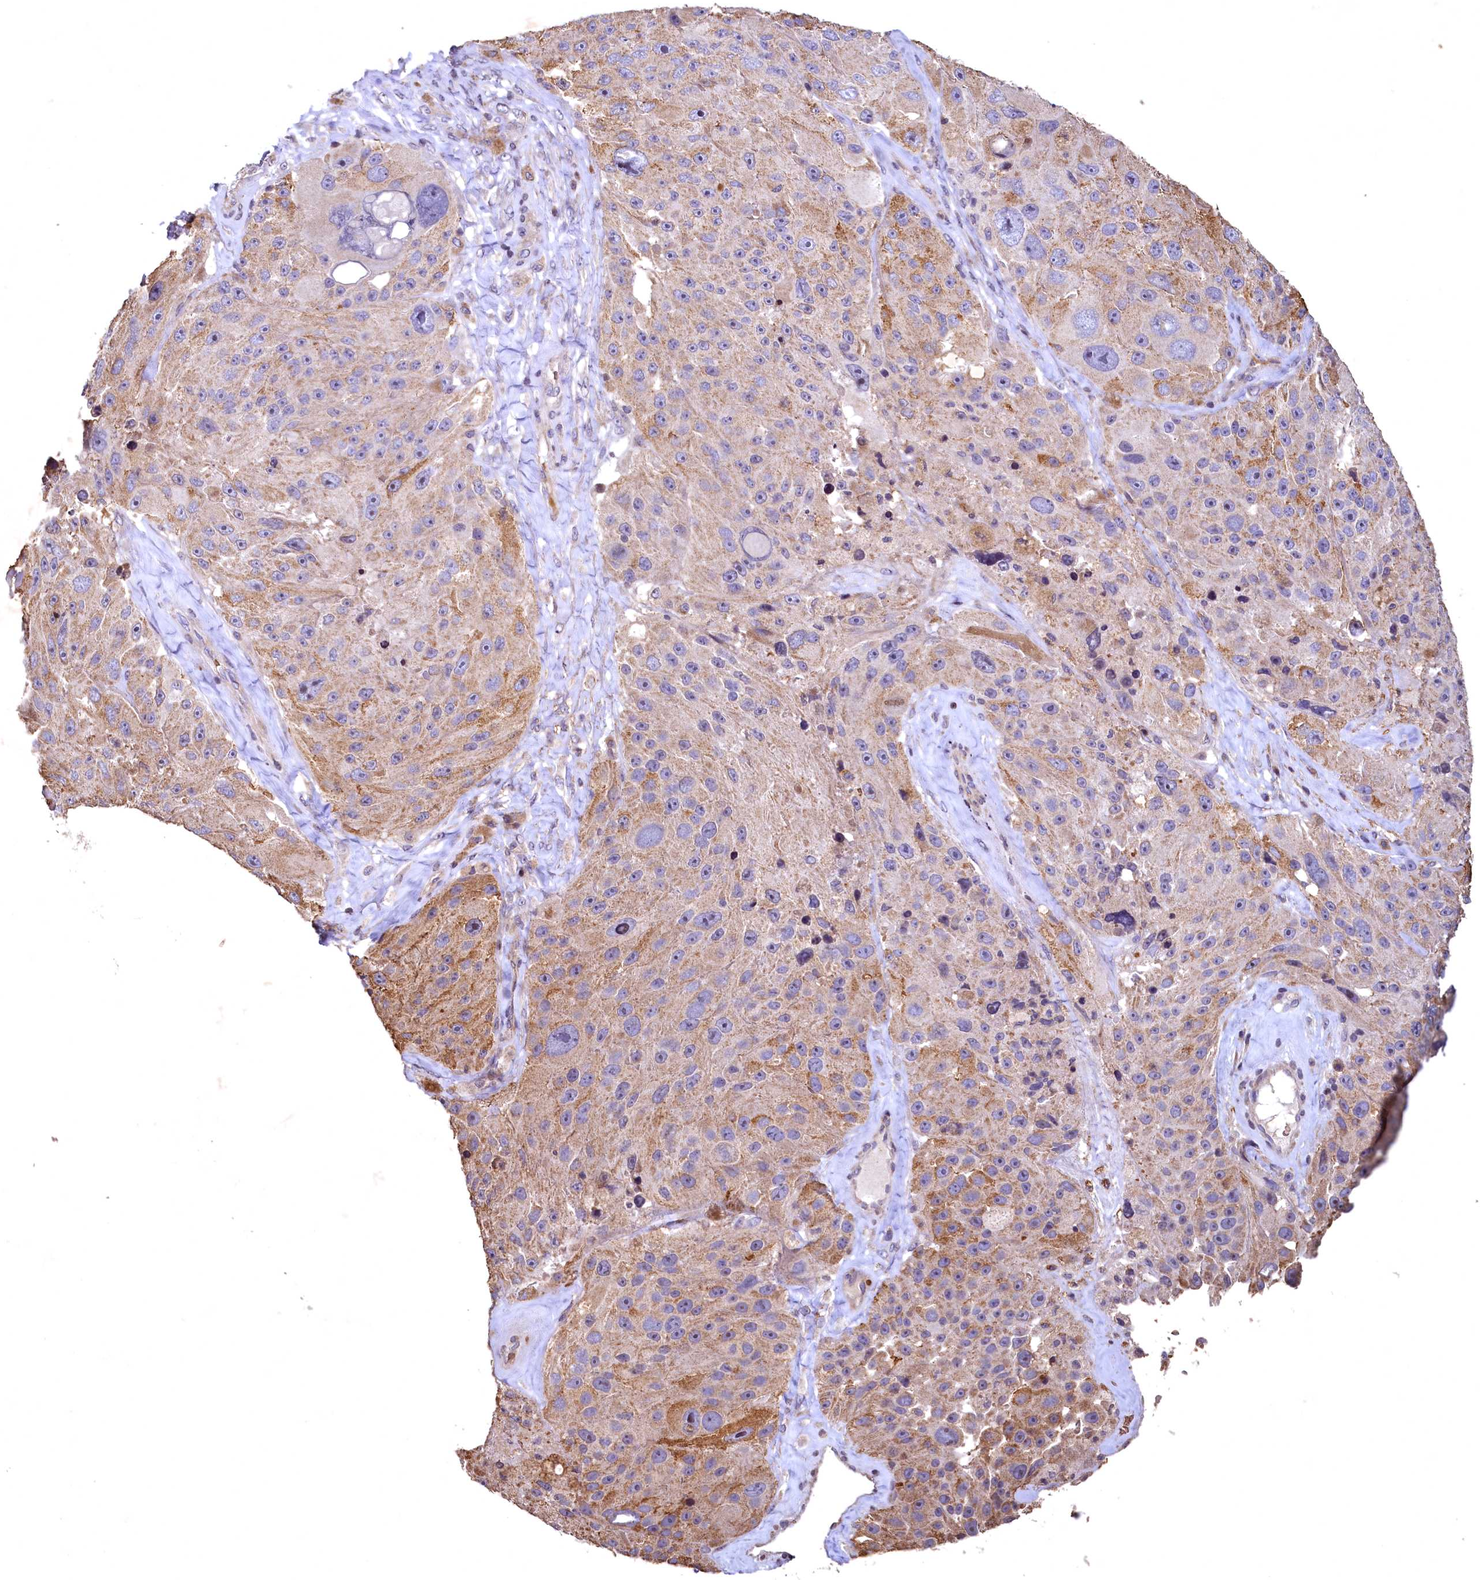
{"staining": {"intensity": "moderate", "quantity": ">75%", "location": "cytoplasmic/membranous"}, "tissue": "melanoma", "cell_type": "Tumor cells", "image_type": "cancer", "snomed": [{"axis": "morphology", "description": "Malignant melanoma, Metastatic site"}, {"axis": "topography", "description": "Lymph node"}], "caption": "A photomicrograph showing moderate cytoplasmic/membranous staining in about >75% of tumor cells in malignant melanoma (metastatic site), as visualized by brown immunohistochemical staining.", "gene": "SPTA1", "patient": {"sex": "male", "age": 62}}